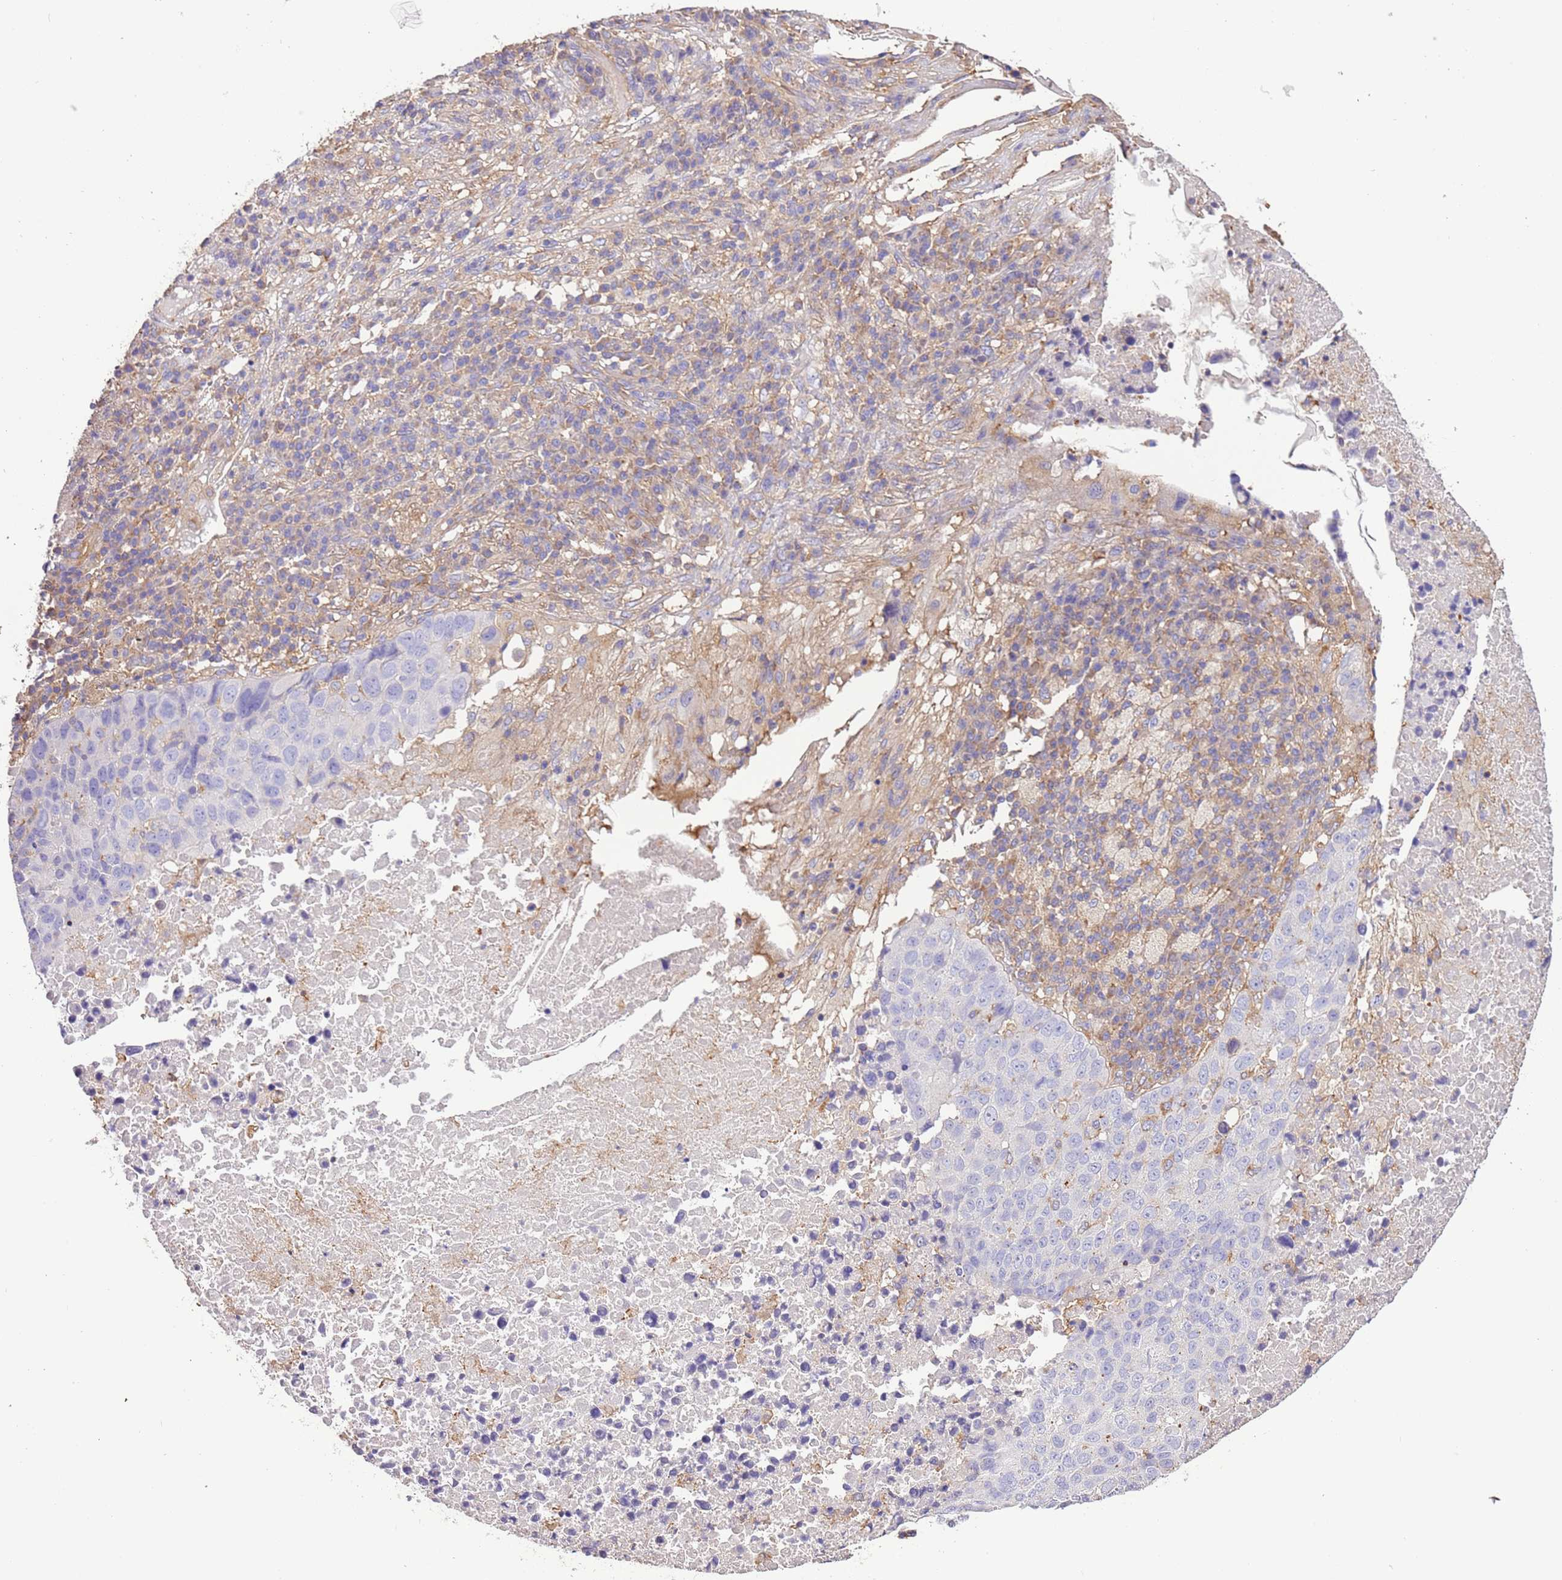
{"staining": {"intensity": "negative", "quantity": "none", "location": "none"}, "tissue": "lung cancer", "cell_type": "Tumor cells", "image_type": "cancer", "snomed": [{"axis": "morphology", "description": "Squamous cell carcinoma, NOS"}, {"axis": "topography", "description": "Lung"}], "caption": "The image exhibits no staining of tumor cells in lung squamous cell carcinoma.", "gene": "NAALADL1", "patient": {"sex": "male", "age": 73}}